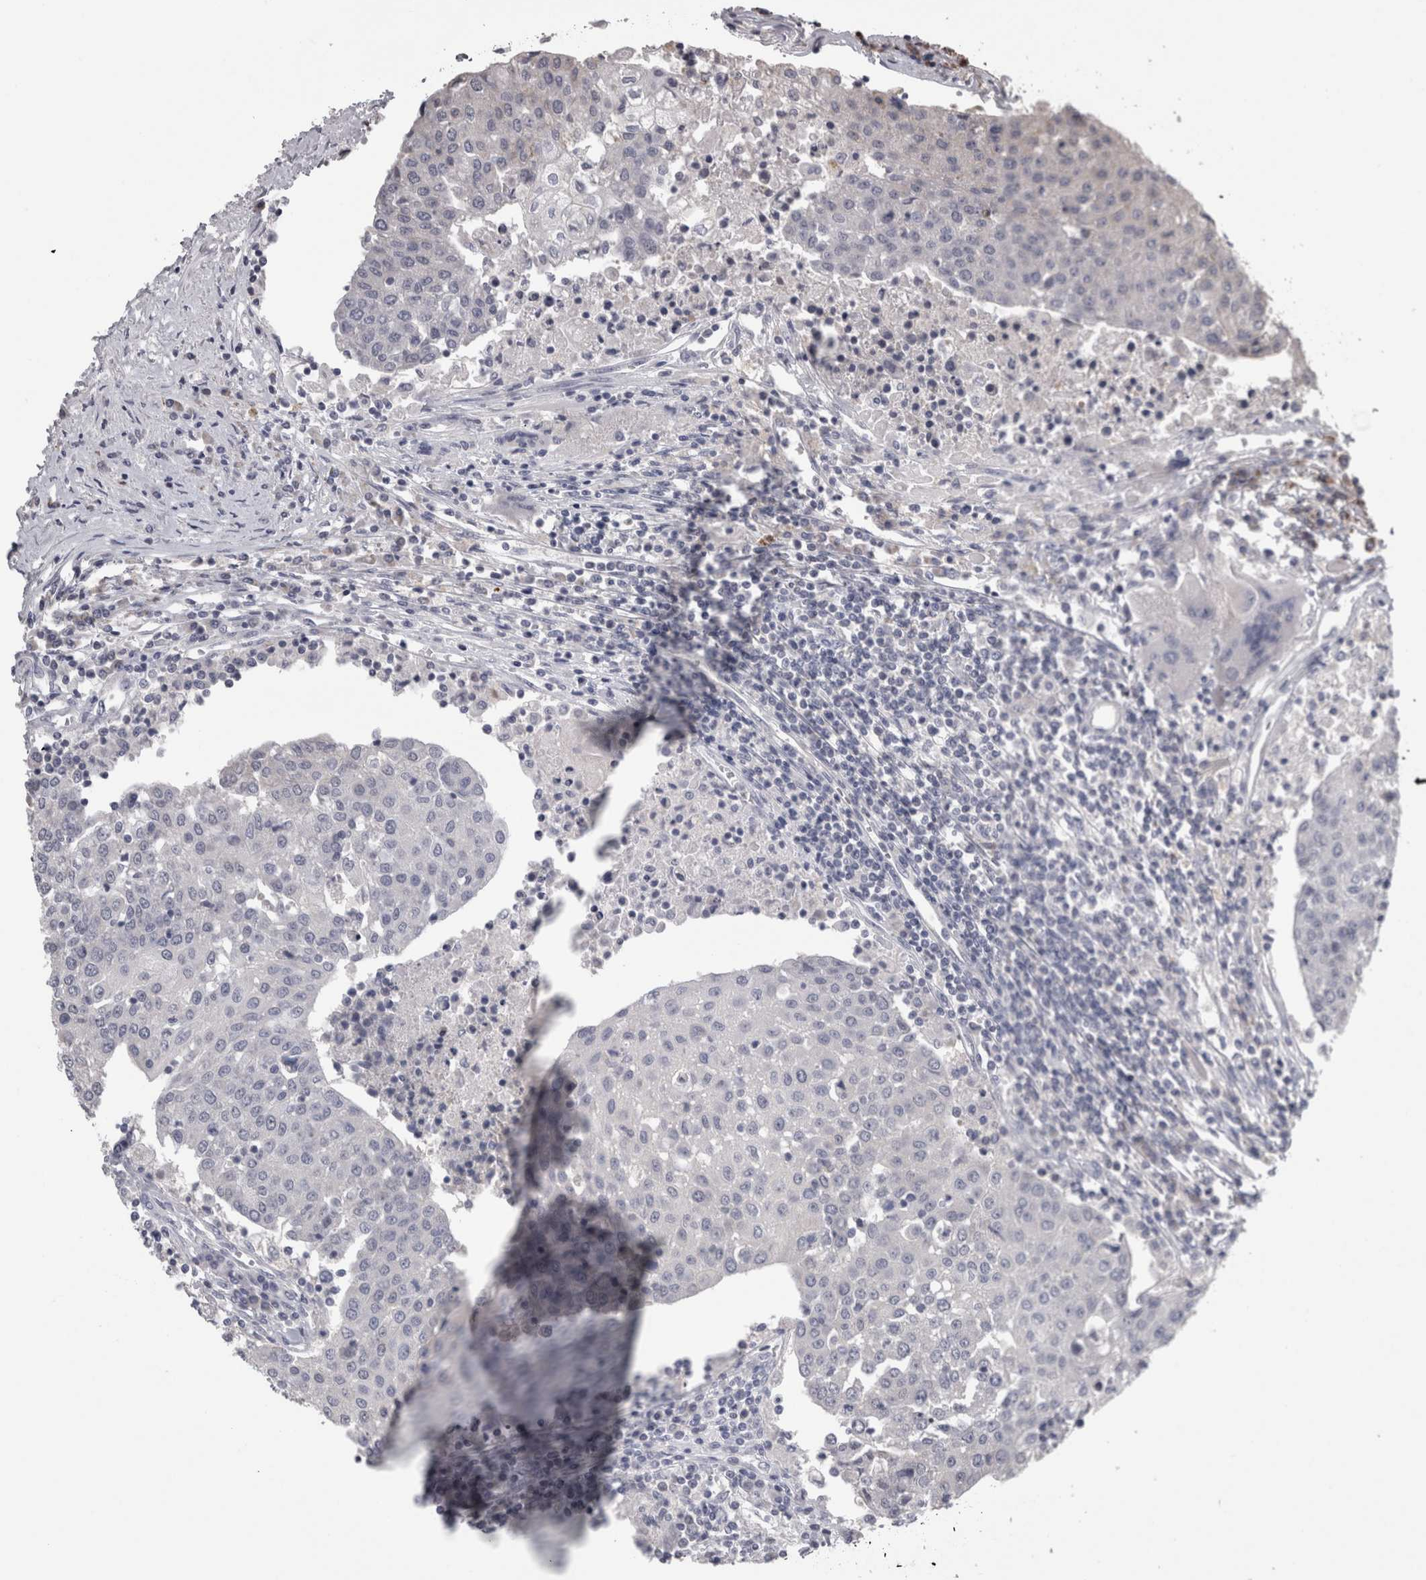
{"staining": {"intensity": "negative", "quantity": "none", "location": "none"}, "tissue": "urothelial cancer", "cell_type": "Tumor cells", "image_type": "cancer", "snomed": [{"axis": "morphology", "description": "Urothelial carcinoma, High grade"}, {"axis": "topography", "description": "Urinary bladder"}], "caption": "Urothelial cancer was stained to show a protein in brown. There is no significant expression in tumor cells.", "gene": "TCAP", "patient": {"sex": "female", "age": 85}}